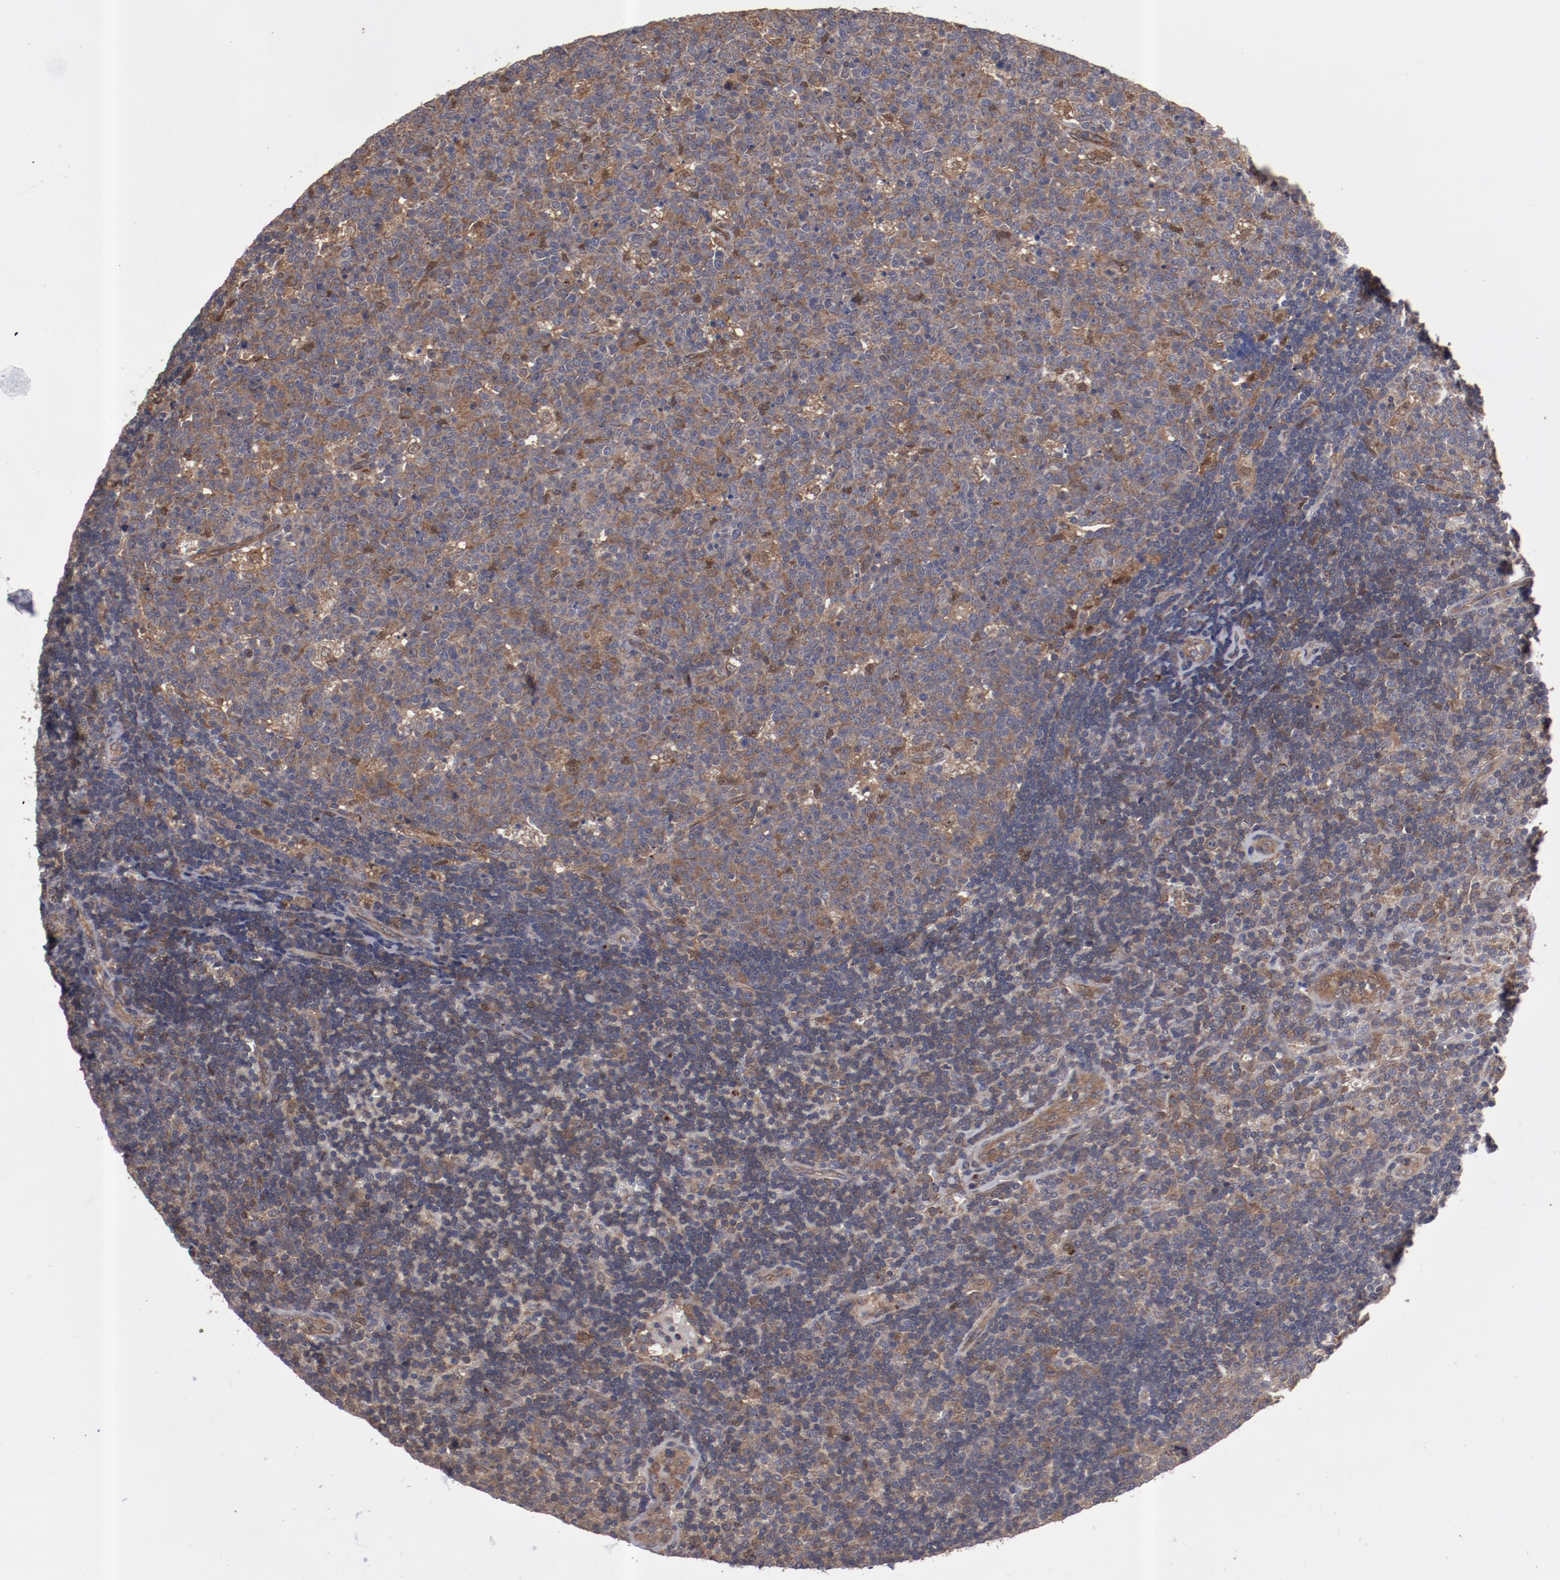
{"staining": {"intensity": "moderate", "quantity": "25%-75%", "location": "cytoplasmic/membranous"}, "tissue": "lymph node", "cell_type": "Germinal center cells", "image_type": "normal", "snomed": [{"axis": "morphology", "description": "Normal tissue, NOS"}, {"axis": "topography", "description": "Lymph node"}, {"axis": "topography", "description": "Salivary gland"}], "caption": "A high-resolution photomicrograph shows immunohistochemistry staining of normal lymph node, which exhibits moderate cytoplasmic/membranous staining in about 25%-75% of germinal center cells.", "gene": "DNAAF2", "patient": {"sex": "male", "age": 8}}